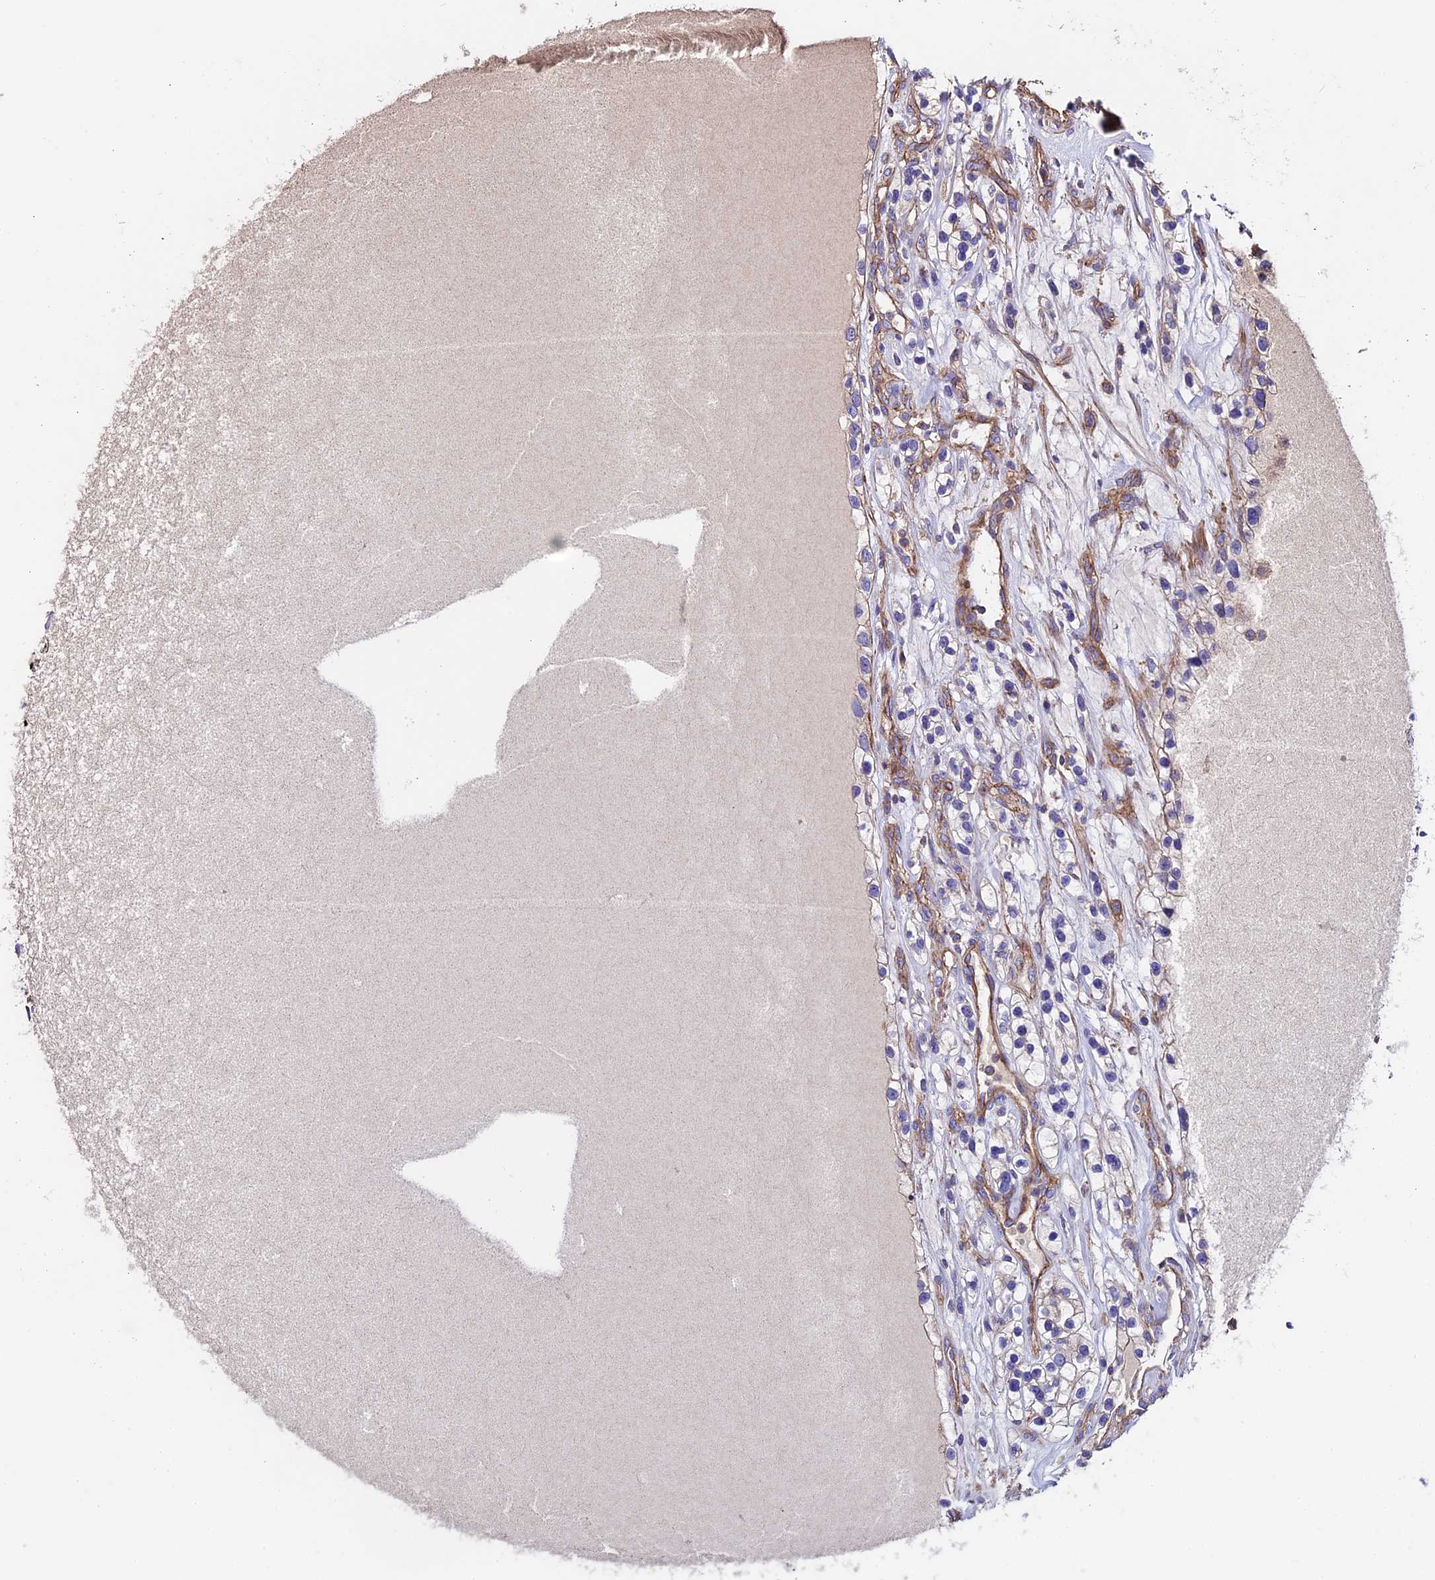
{"staining": {"intensity": "negative", "quantity": "none", "location": "none"}, "tissue": "renal cancer", "cell_type": "Tumor cells", "image_type": "cancer", "snomed": [{"axis": "morphology", "description": "Adenocarcinoma, NOS"}, {"axis": "topography", "description": "Kidney"}], "caption": "Photomicrograph shows no protein positivity in tumor cells of renal cancer tissue.", "gene": "EVA1B", "patient": {"sex": "female", "age": 57}}